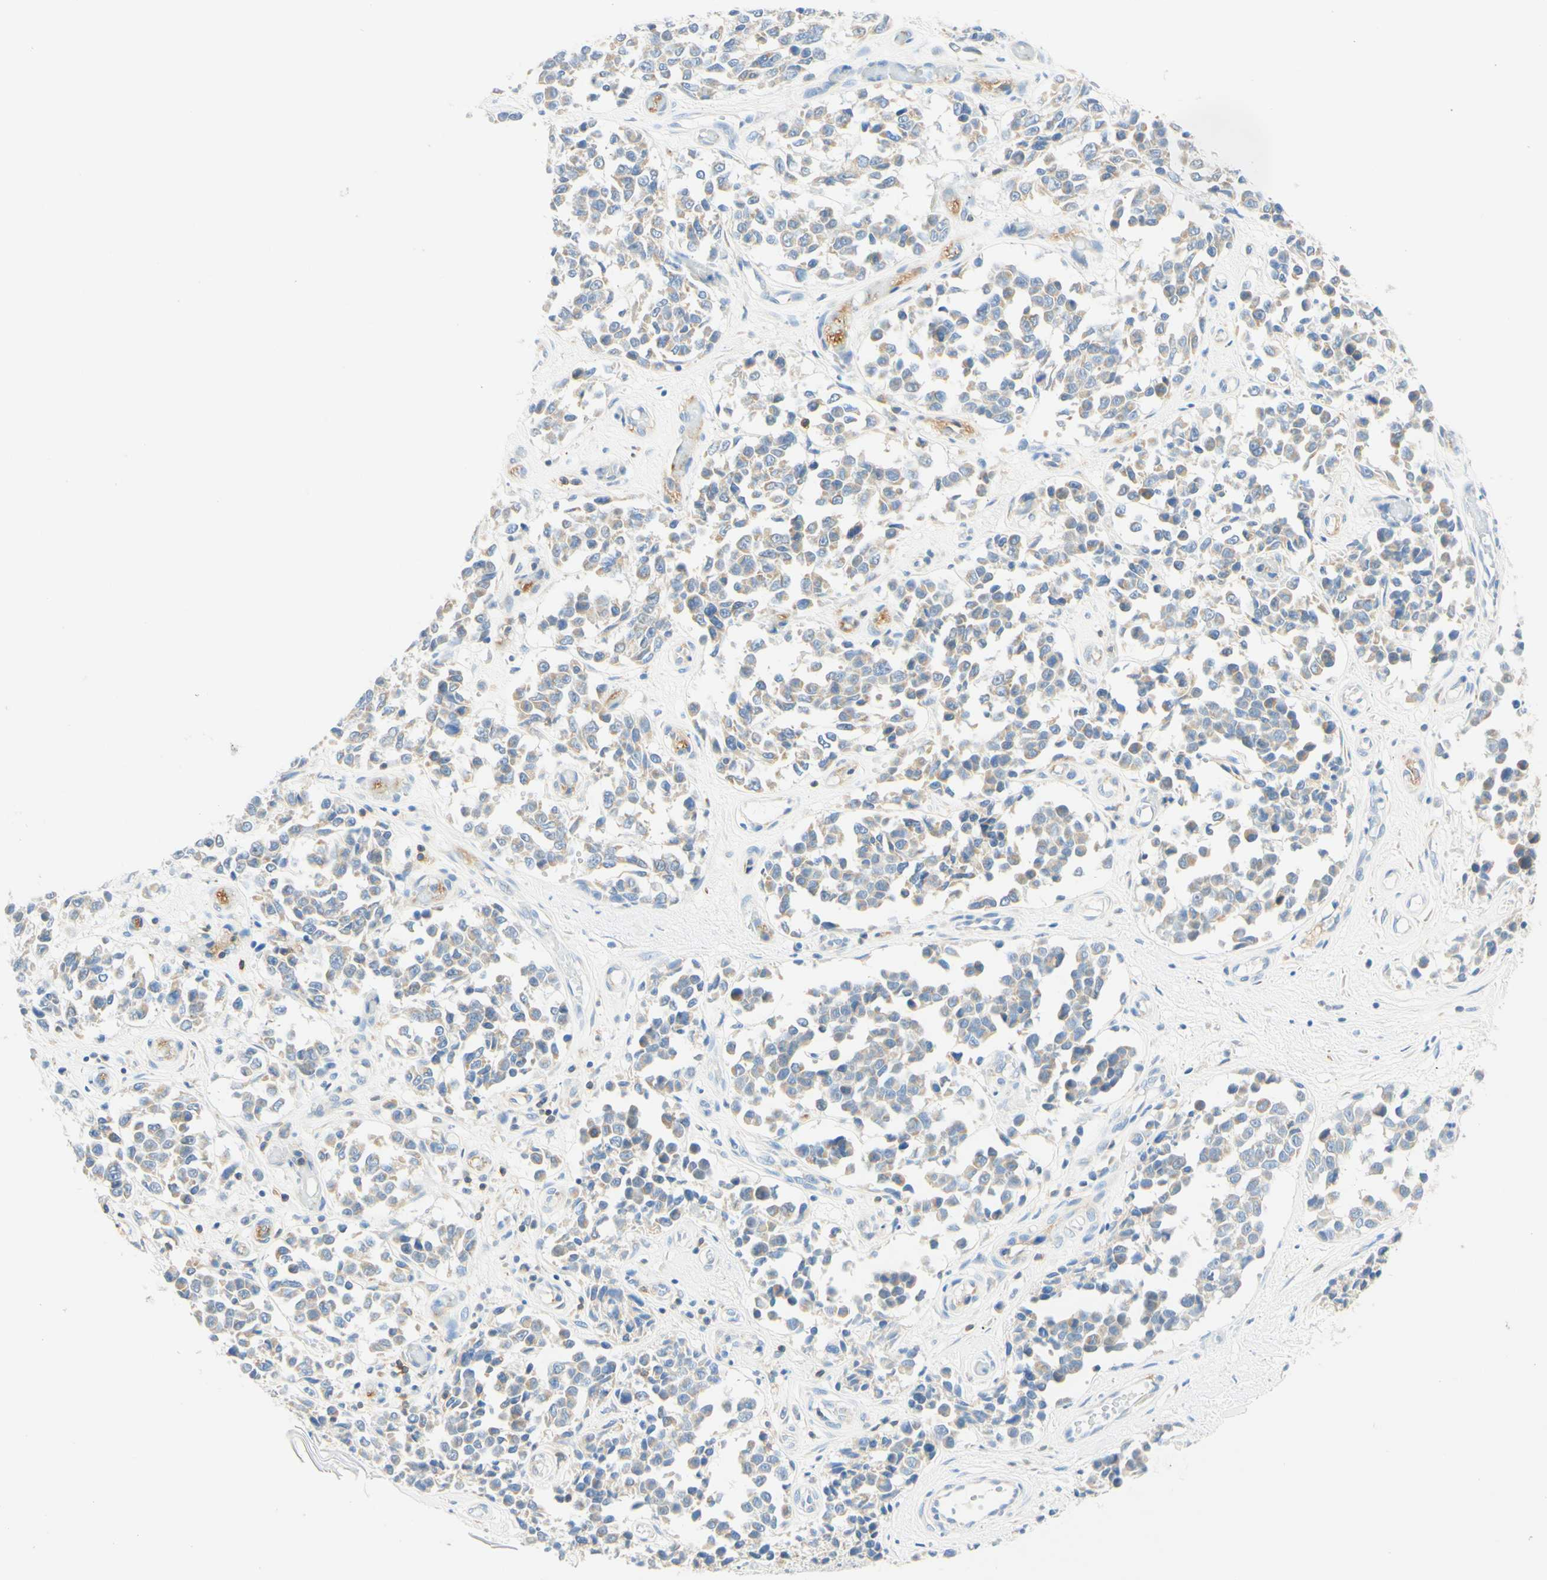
{"staining": {"intensity": "weak", "quantity": "25%-75%", "location": "cytoplasmic/membranous"}, "tissue": "melanoma", "cell_type": "Tumor cells", "image_type": "cancer", "snomed": [{"axis": "morphology", "description": "Malignant melanoma, NOS"}, {"axis": "topography", "description": "Skin"}], "caption": "Immunohistochemistry (IHC) histopathology image of neoplastic tissue: malignant melanoma stained using immunohistochemistry shows low levels of weak protein expression localized specifically in the cytoplasmic/membranous of tumor cells, appearing as a cytoplasmic/membranous brown color.", "gene": "LAT", "patient": {"sex": "female", "age": 64}}